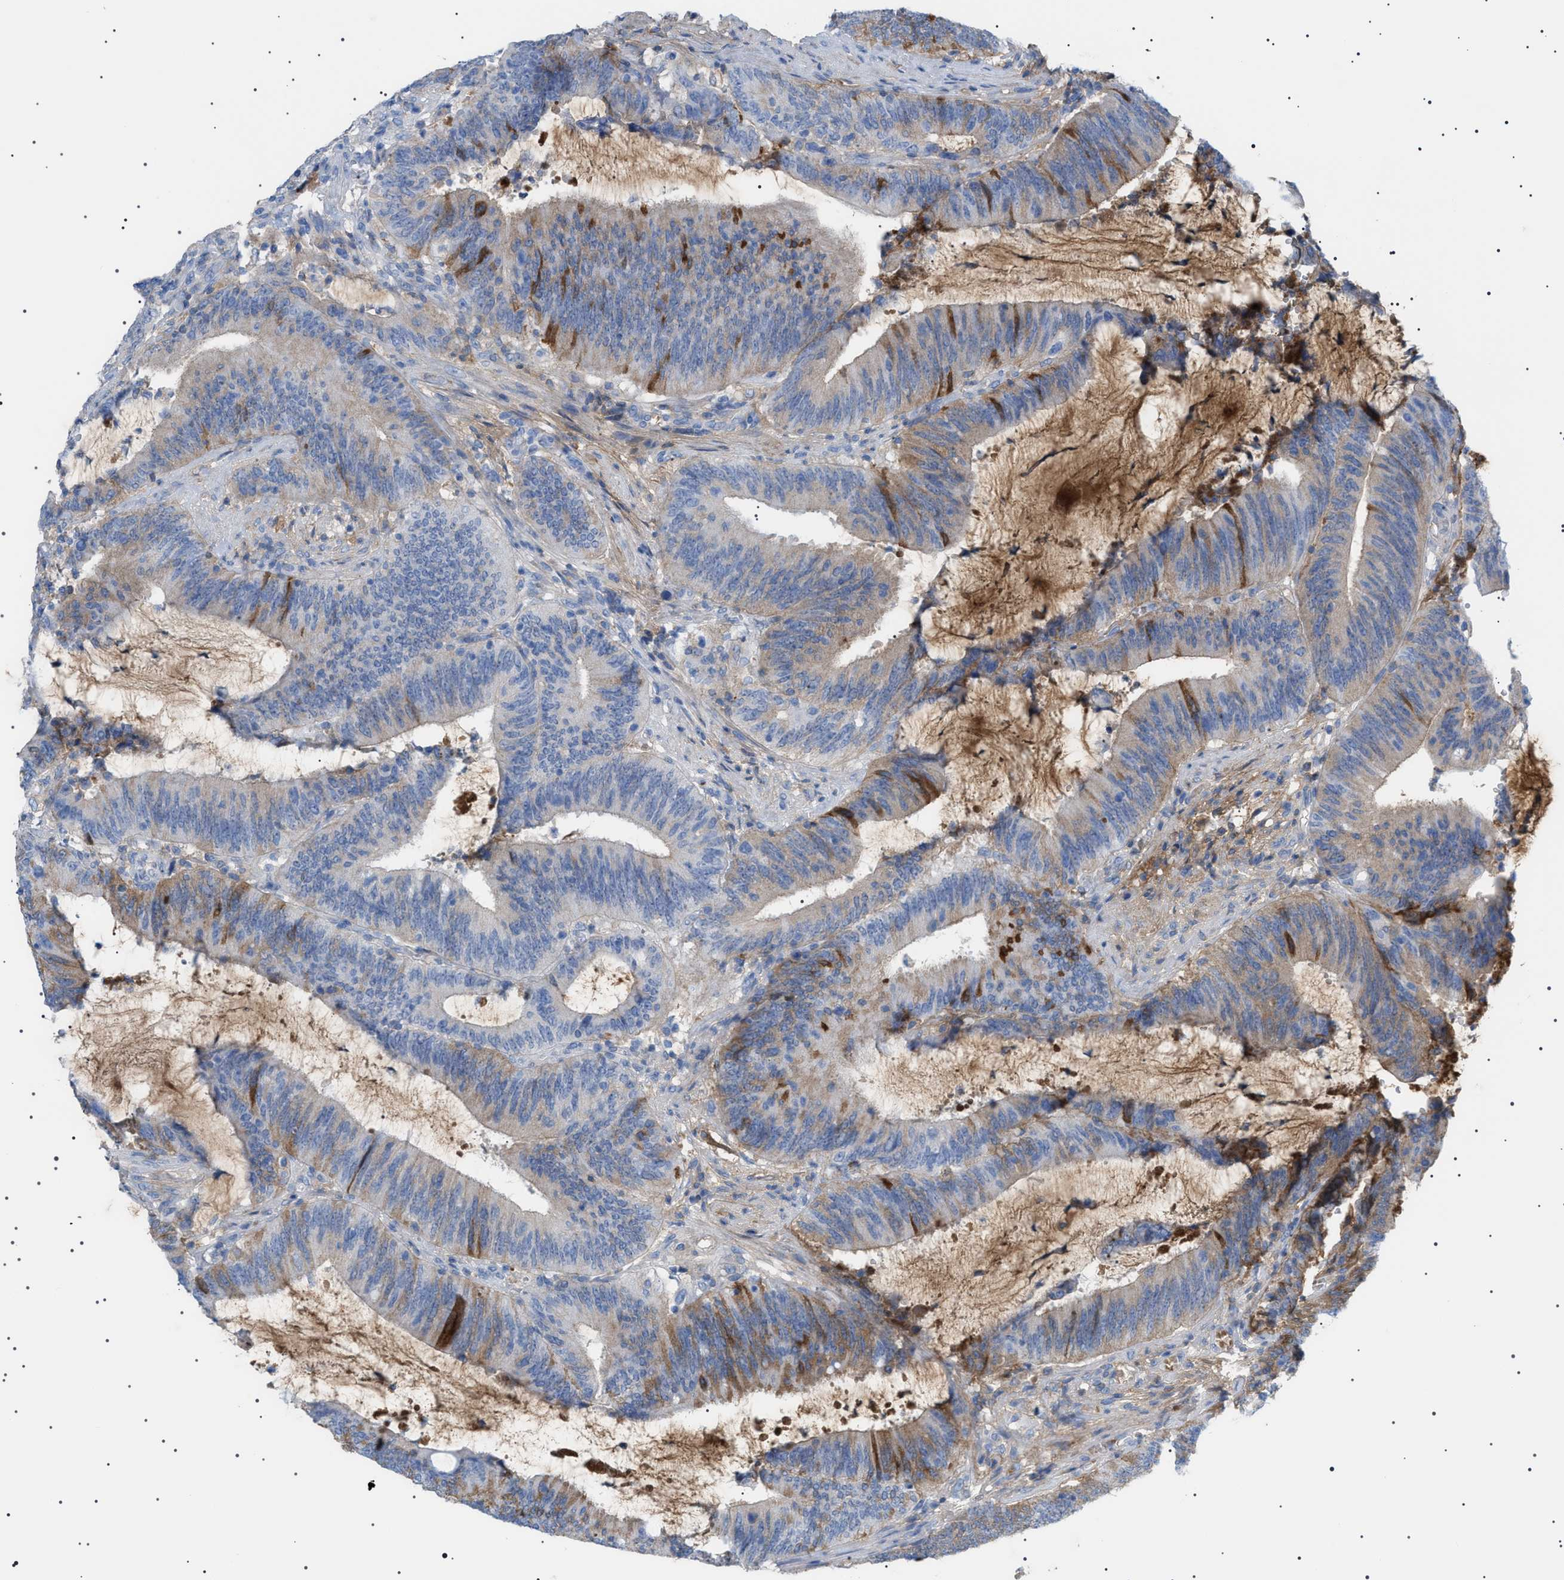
{"staining": {"intensity": "moderate", "quantity": "25%-75%", "location": "cytoplasmic/membranous"}, "tissue": "colorectal cancer", "cell_type": "Tumor cells", "image_type": "cancer", "snomed": [{"axis": "morphology", "description": "Normal tissue, NOS"}, {"axis": "morphology", "description": "Adenocarcinoma, NOS"}, {"axis": "topography", "description": "Rectum"}], "caption": "Colorectal adenocarcinoma stained with a brown dye reveals moderate cytoplasmic/membranous positive positivity in approximately 25%-75% of tumor cells.", "gene": "LPA", "patient": {"sex": "female", "age": 66}}